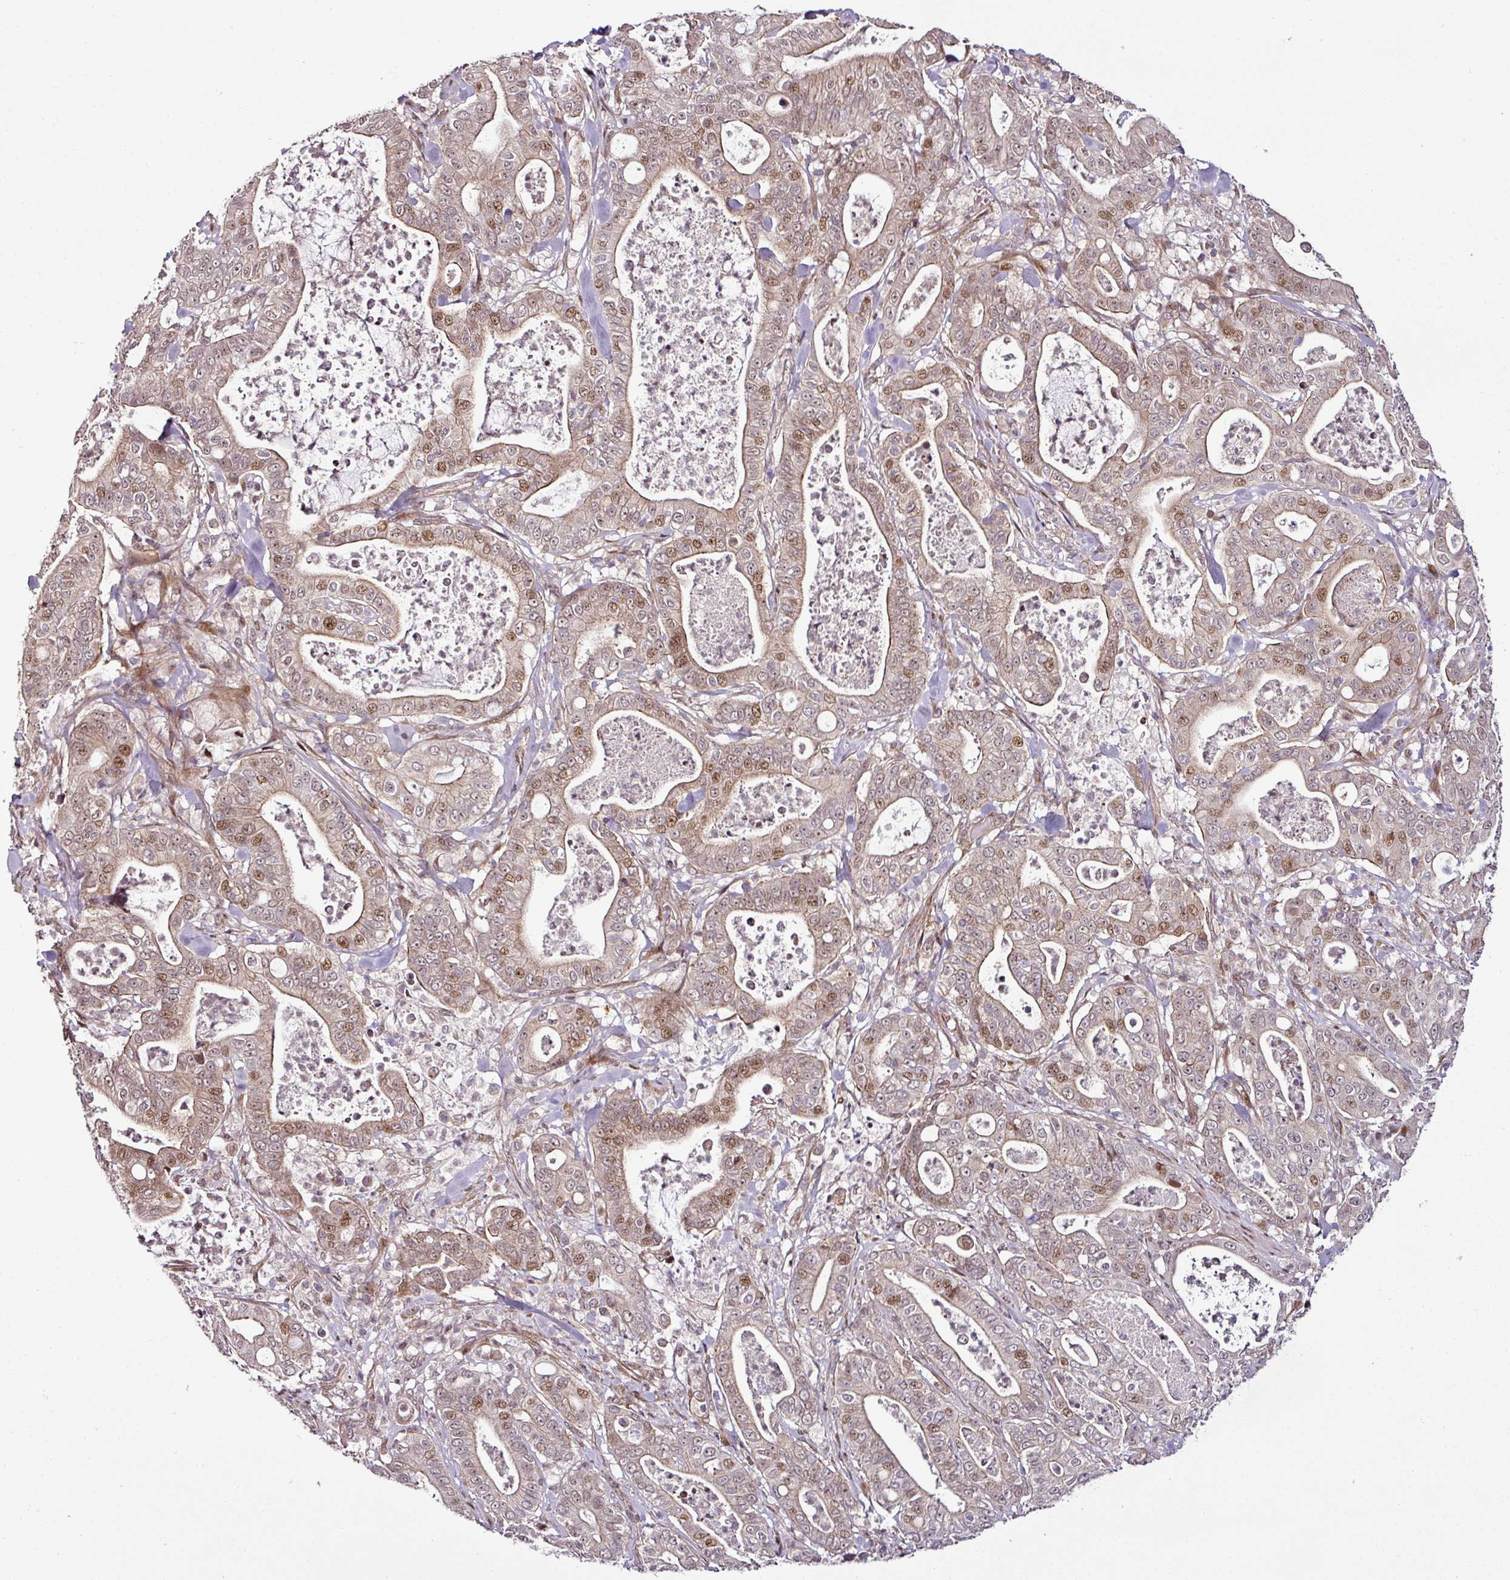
{"staining": {"intensity": "moderate", "quantity": "<25%", "location": "nuclear"}, "tissue": "pancreatic cancer", "cell_type": "Tumor cells", "image_type": "cancer", "snomed": [{"axis": "morphology", "description": "Adenocarcinoma, NOS"}, {"axis": "topography", "description": "Pancreas"}], "caption": "A histopathology image of human pancreatic adenocarcinoma stained for a protein reveals moderate nuclear brown staining in tumor cells. The staining was performed using DAB (3,3'-diaminobenzidine), with brown indicating positive protein expression. Nuclei are stained blue with hematoxylin.", "gene": "COPRS", "patient": {"sex": "male", "age": 71}}